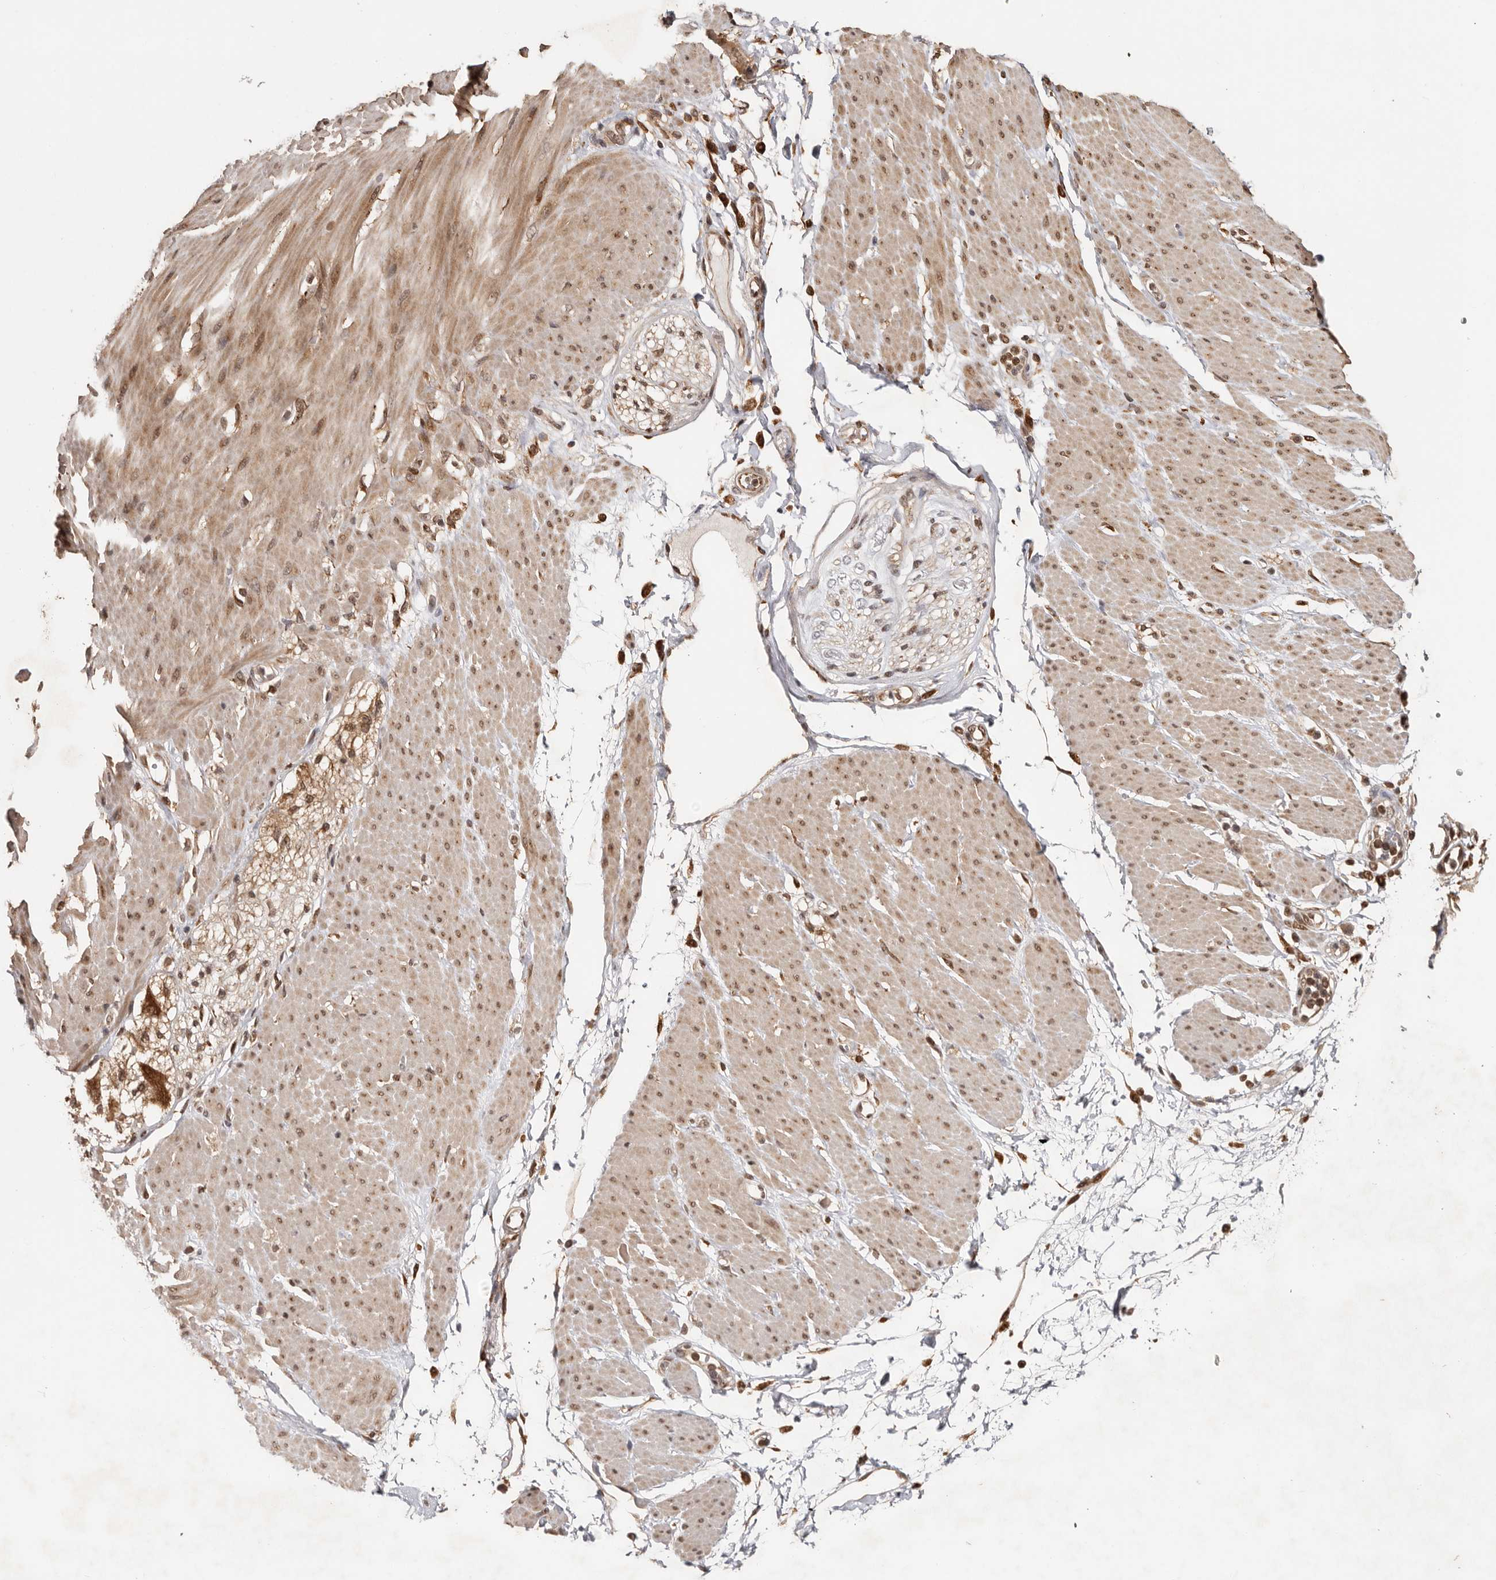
{"staining": {"intensity": "moderate", "quantity": "<25%", "location": "cytoplasmic/membranous,nuclear"}, "tissue": "adipose tissue", "cell_type": "Adipocytes", "image_type": "normal", "snomed": [{"axis": "morphology", "description": "Normal tissue, NOS"}, {"axis": "morphology", "description": "Adenocarcinoma, NOS"}, {"axis": "topography", "description": "Duodenum"}, {"axis": "topography", "description": "Peripheral nerve tissue"}], "caption": "Immunohistochemistry (IHC) histopathology image of benign adipose tissue: human adipose tissue stained using immunohistochemistry (IHC) exhibits low levels of moderate protein expression localized specifically in the cytoplasmic/membranous,nuclear of adipocytes, appearing as a cytoplasmic/membranous,nuclear brown color.", "gene": "ZNF83", "patient": {"sex": "female", "age": 60}}